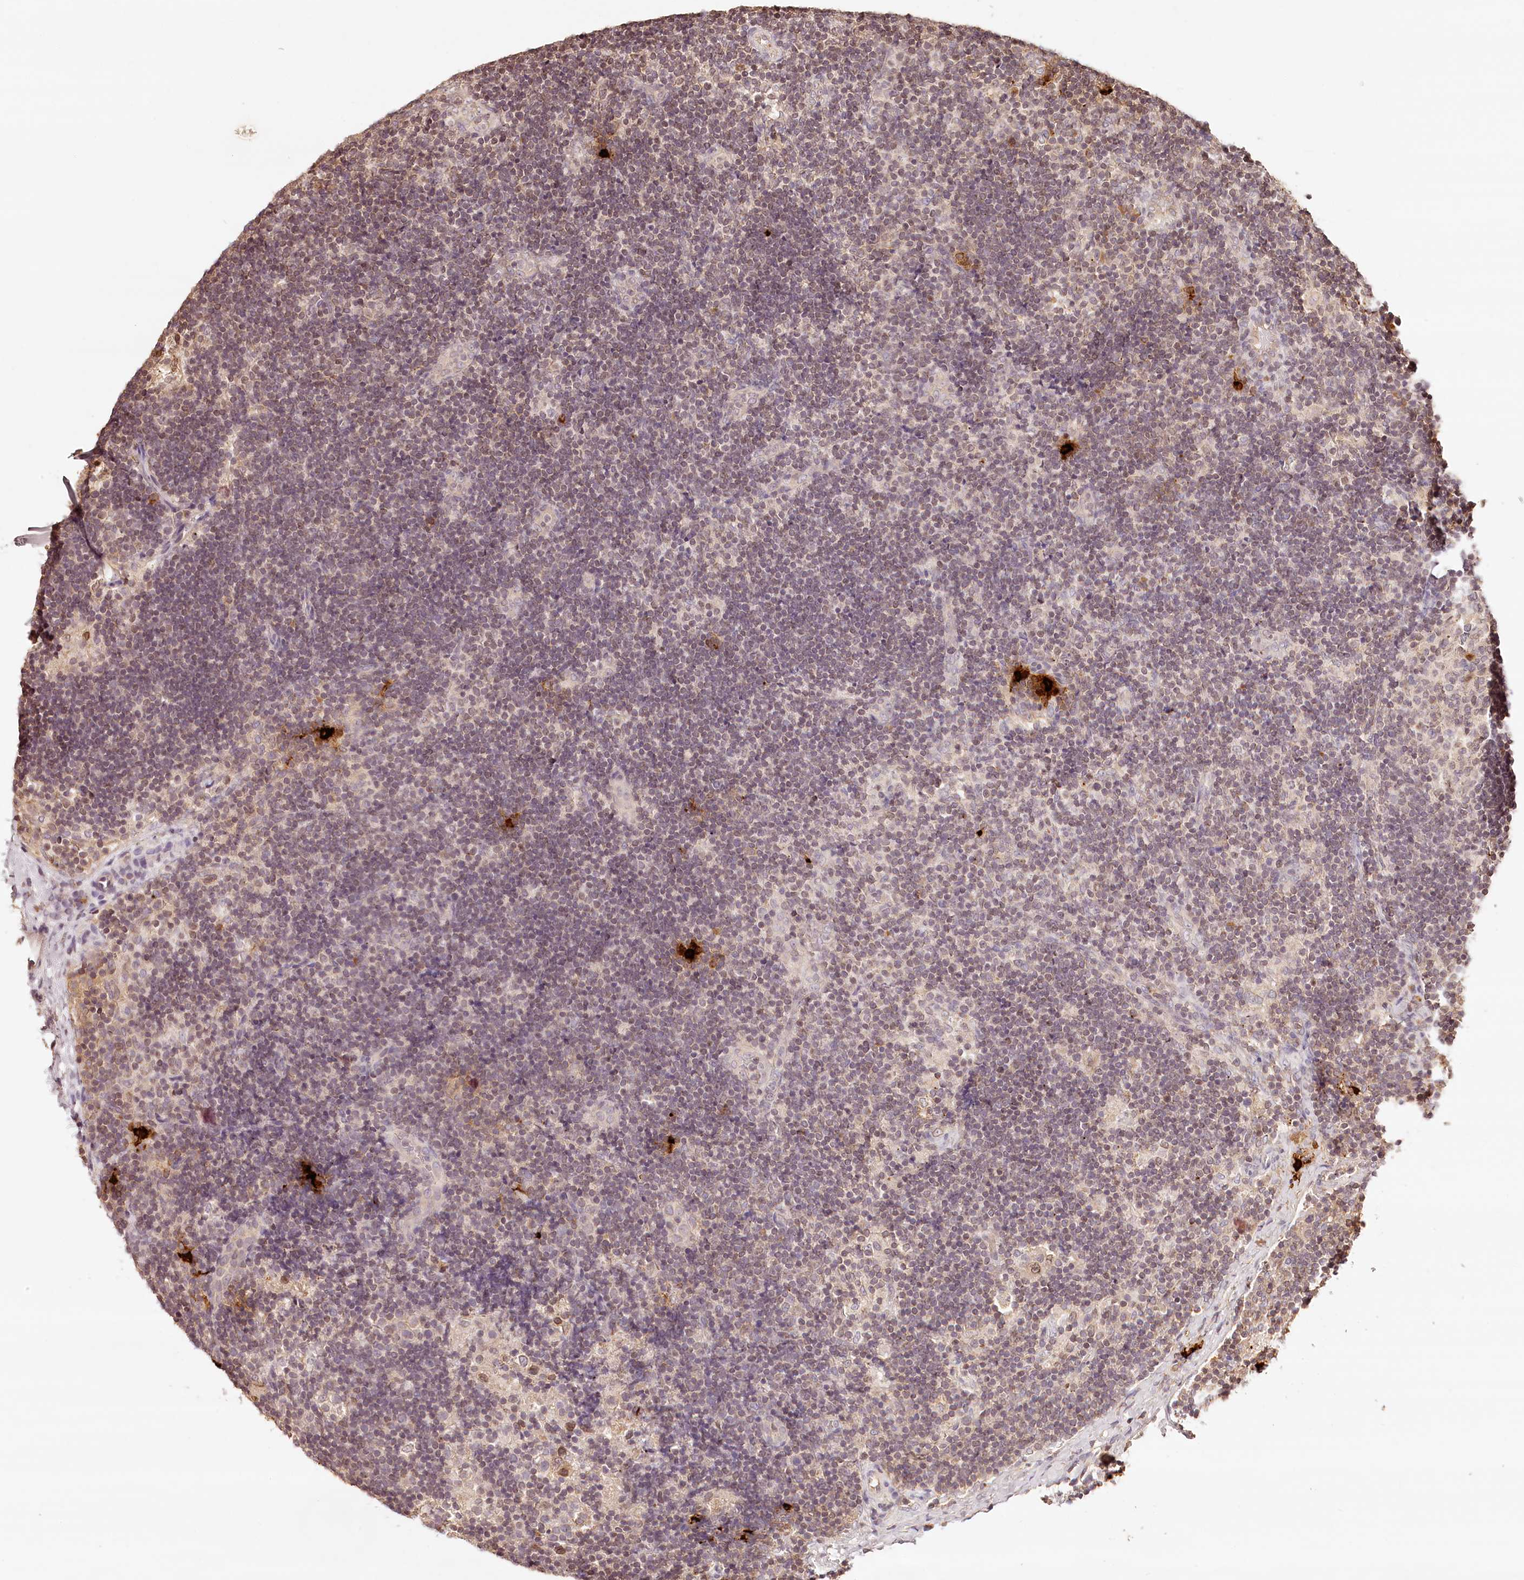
{"staining": {"intensity": "weak", "quantity": "<25%", "location": "cytoplasmic/membranous"}, "tissue": "lymph node", "cell_type": "Germinal center cells", "image_type": "normal", "snomed": [{"axis": "morphology", "description": "Normal tissue, NOS"}, {"axis": "topography", "description": "Lymph node"}], "caption": "A high-resolution micrograph shows immunohistochemistry staining of benign lymph node, which reveals no significant expression in germinal center cells. (DAB (3,3'-diaminobenzidine) immunohistochemistry (IHC), high magnification).", "gene": "SYNGR1", "patient": {"sex": "female", "age": 22}}